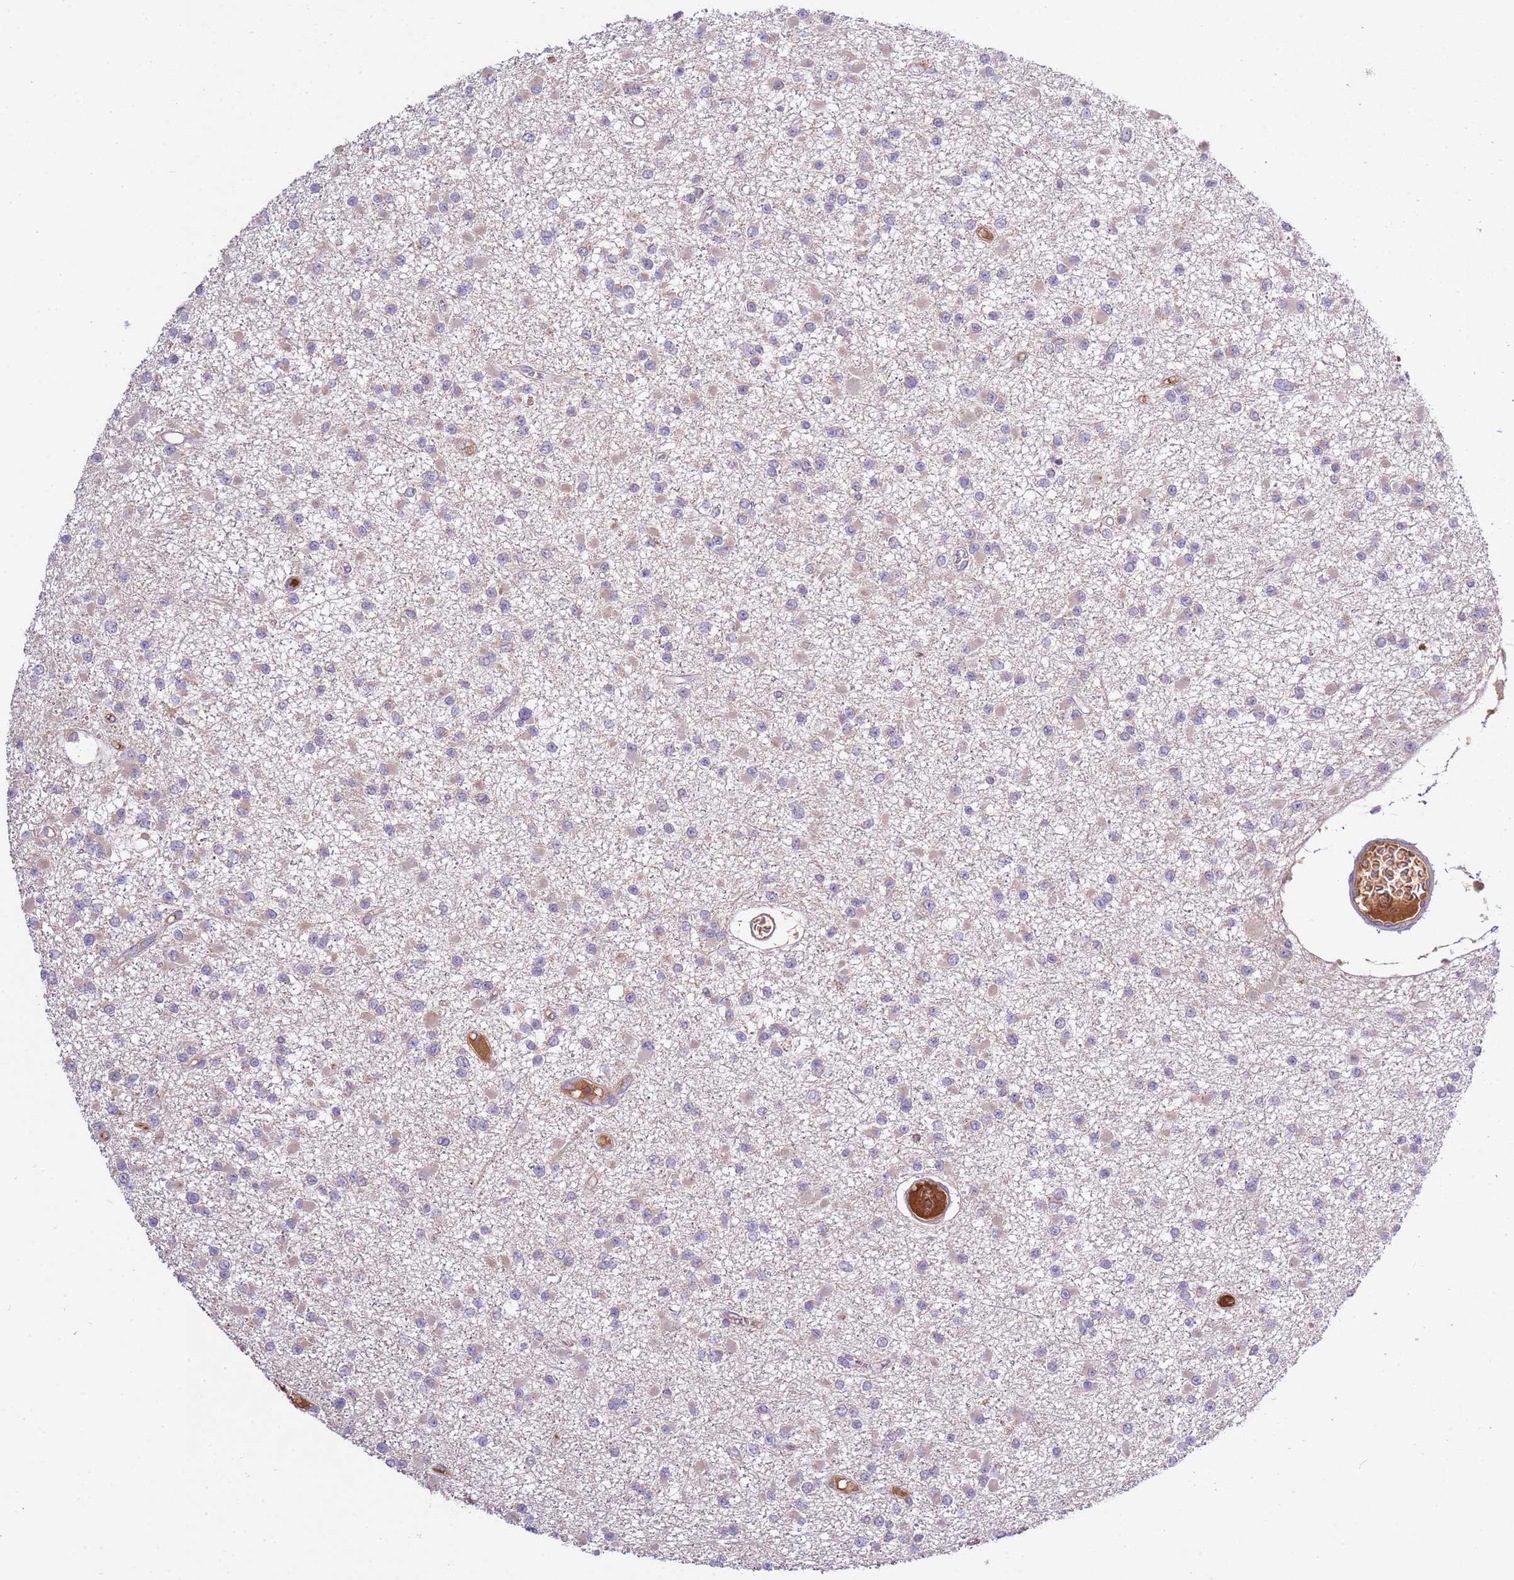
{"staining": {"intensity": "negative", "quantity": "none", "location": "none"}, "tissue": "glioma", "cell_type": "Tumor cells", "image_type": "cancer", "snomed": [{"axis": "morphology", "description": "Glioma, malignant, Low grade"}, {"axis": "topography", "description": "Brain"}], "caption": "Human glioma stained for a protein using IHC shows no staining in tumor cells.", "gene": "ZNF624", "patient": {"sex": "female", "age": 22}}